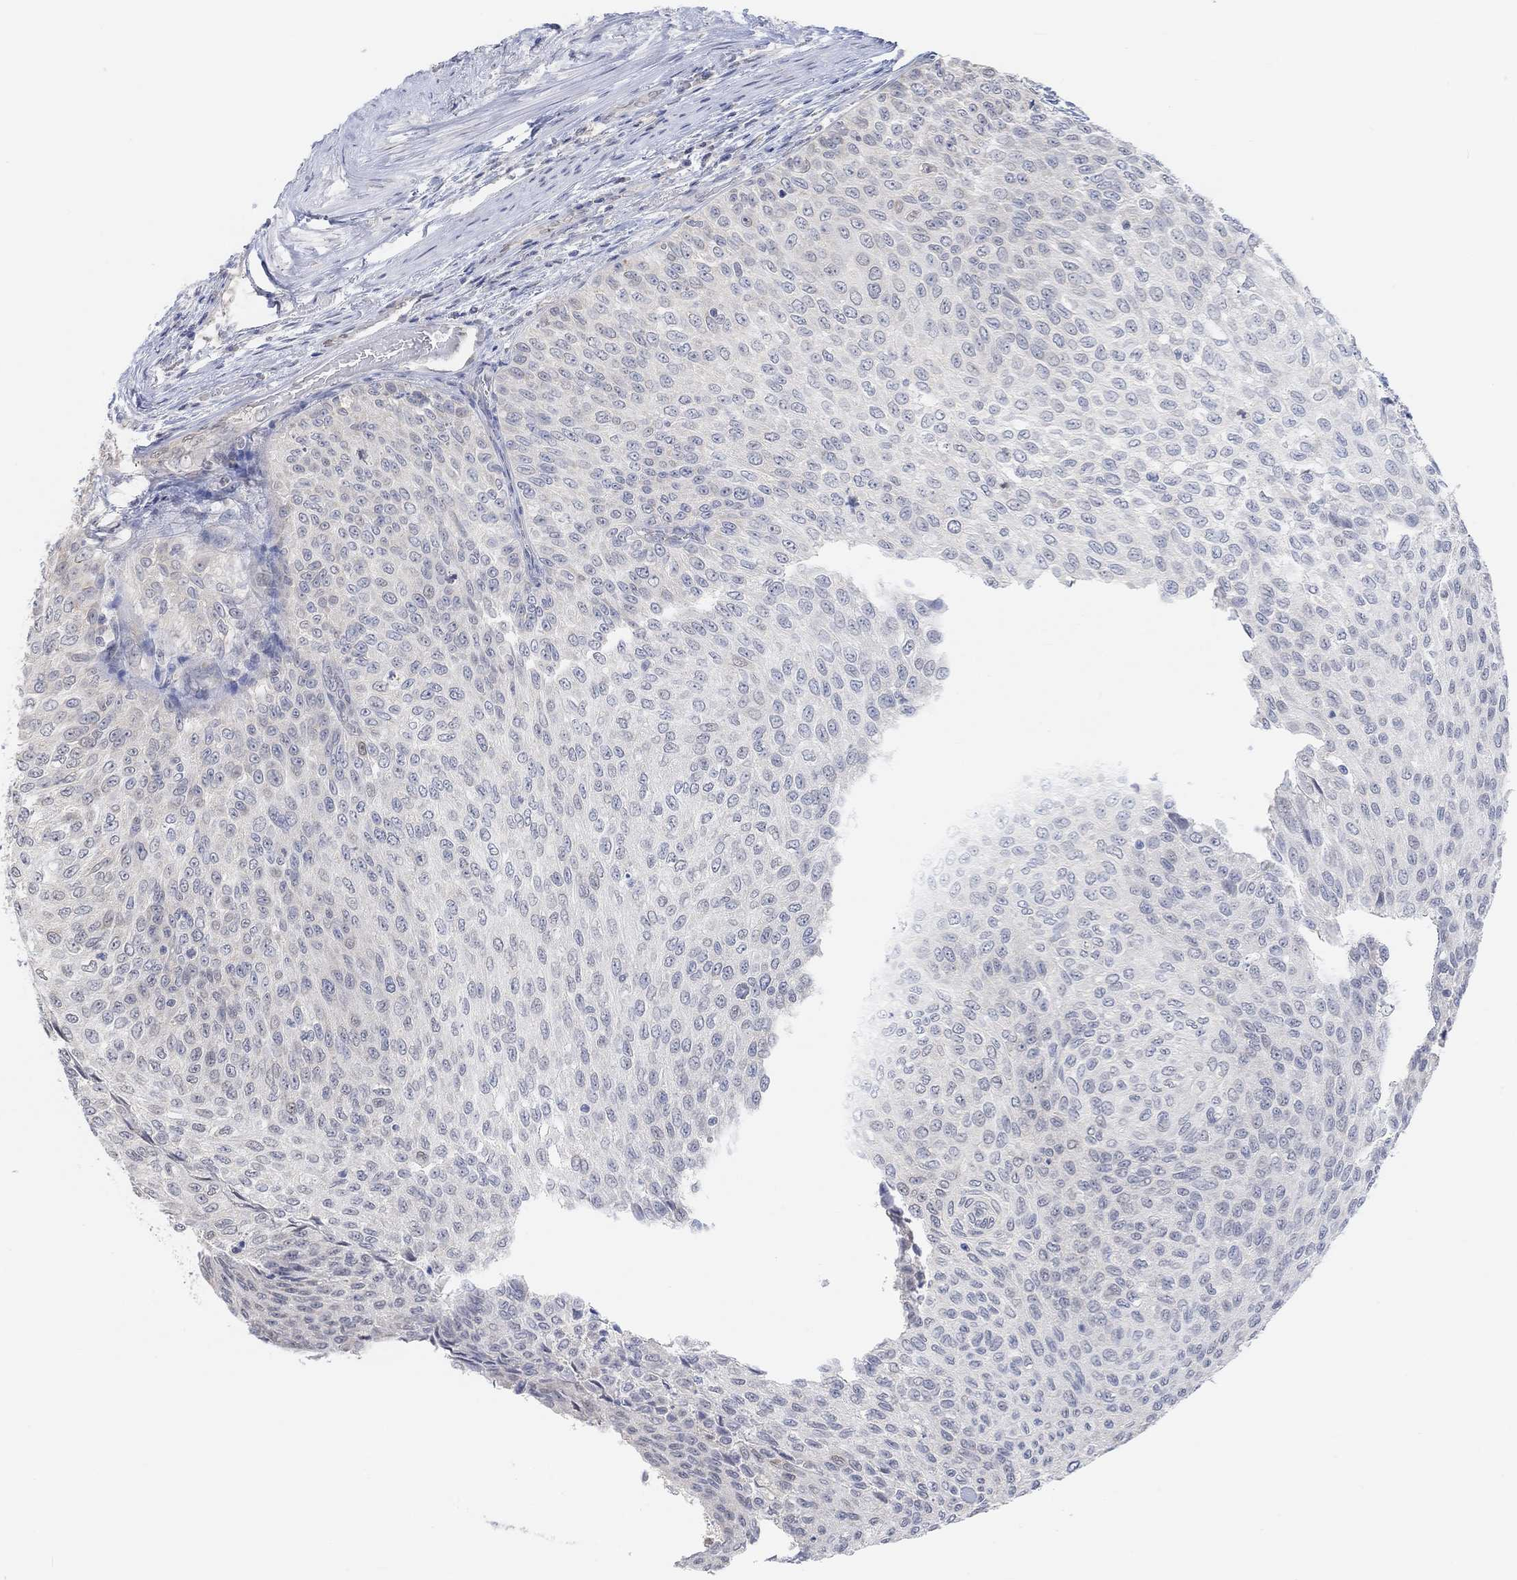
{"staining": {"intensity": "negative", "quantity": "none", "location": "none"}, "tissue": "urothelial cancer", "cell_type": "Tumor cells", "image_type": "cancer", "snomed": [{"axis": "morphology", "description": "Urothelial carcinoma, Low grade"}, {"axis": "topography", "description": "Ureter, NOS"}, {"axis": "topography", "description": "Urinary bladder"}], "caption": "This is a micrograph of immunohistochemistry (IHC) staining of urothelial carcinoma (low-grade), which shows no staining in tumor cells.", "gene": "MUC1", "patient": {"sex": "male", "age": 78}}